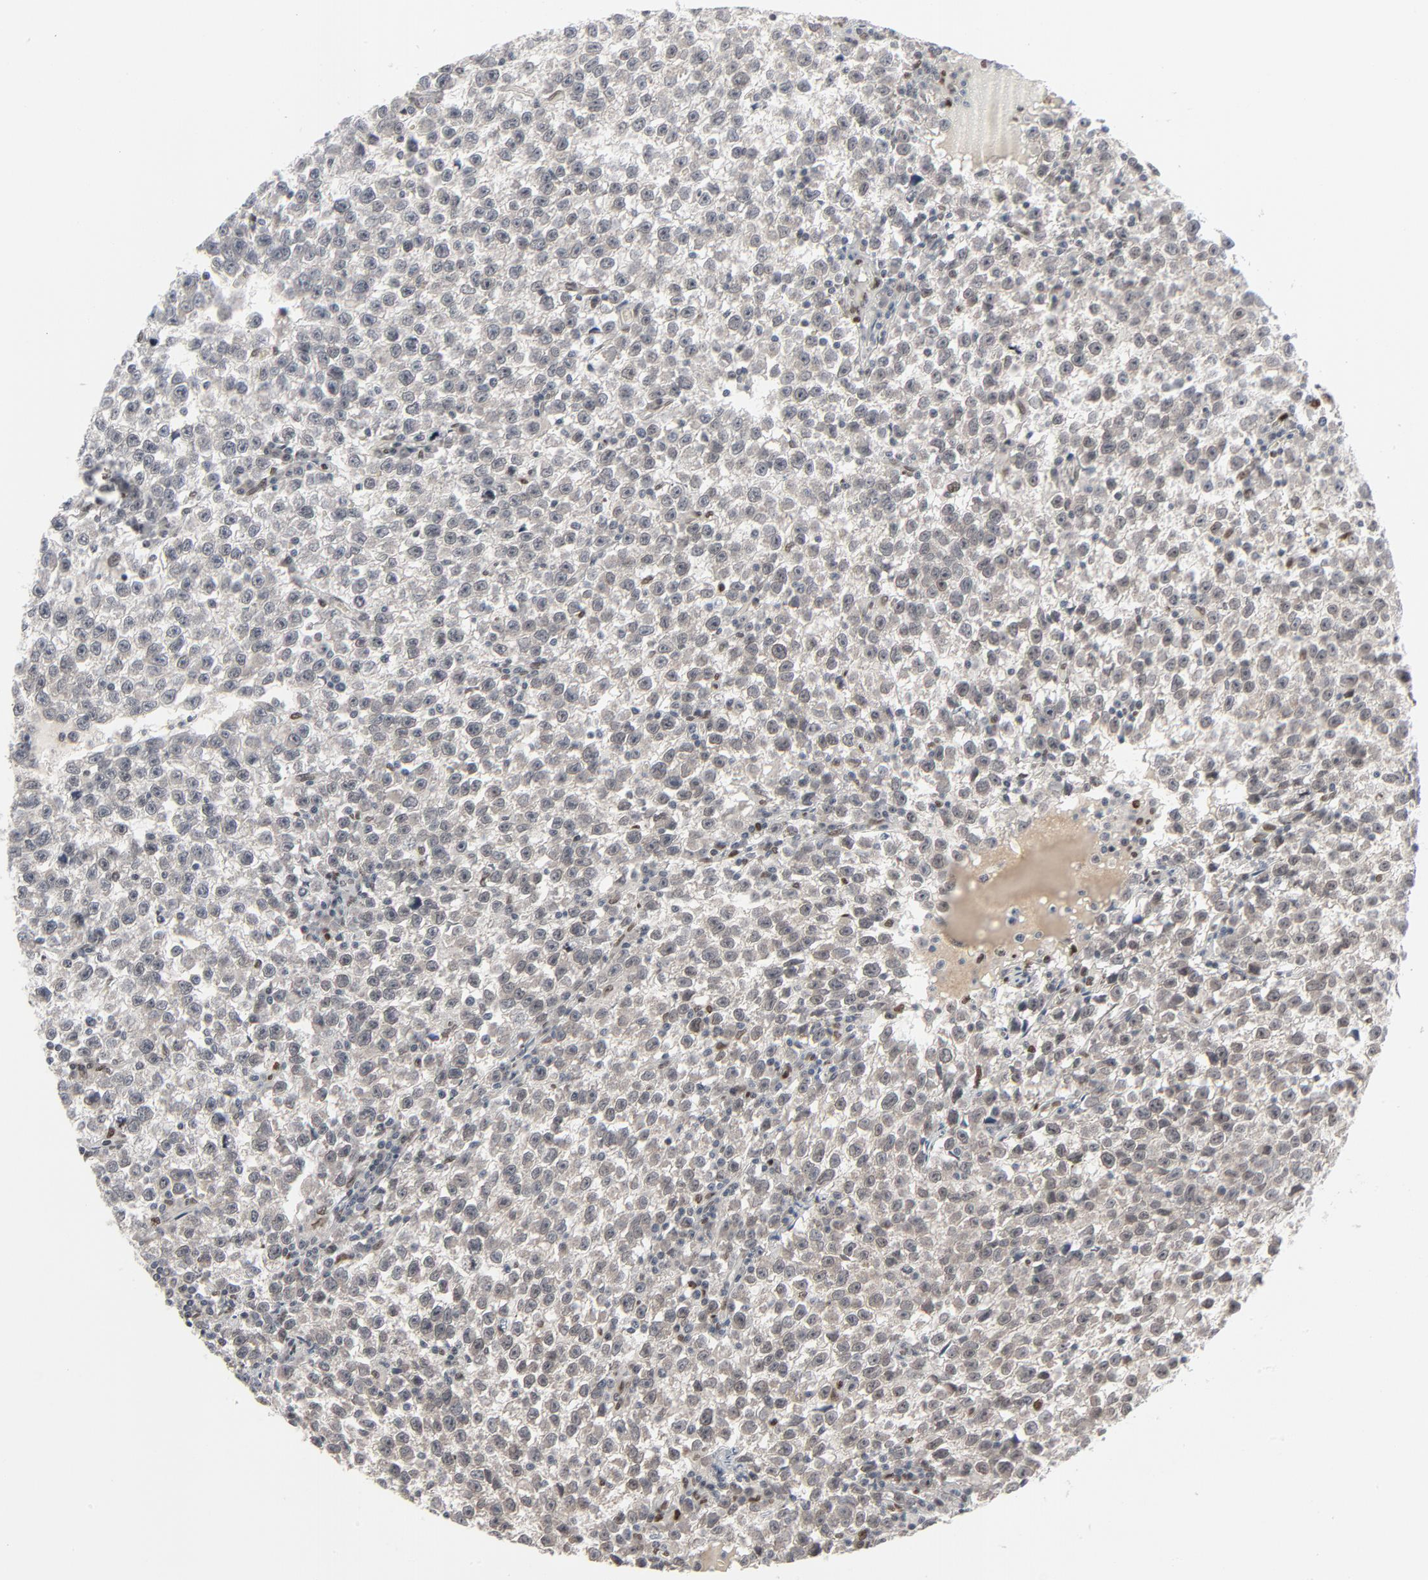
{"staining": {"intensity": "negative", "quantity": "none", "location": "none"}, "tissue": "testis cancer", "cell_type": "Tumor cells", "image_type": "cancer", "snomed": [{"axis": "morphology", "description": "Seminoma, NOS"}, {"axis": "topography", "description": "Testis"}], "caption": "Tumor cells are negative for brown protein staining in testis seminoma. (DAB (3,3'-diaminobenzidine) IHC visualized using brightfield microscopy, high magnification).", "gene": "CUX1", "patient": {"sex": "male", "age": 35}}